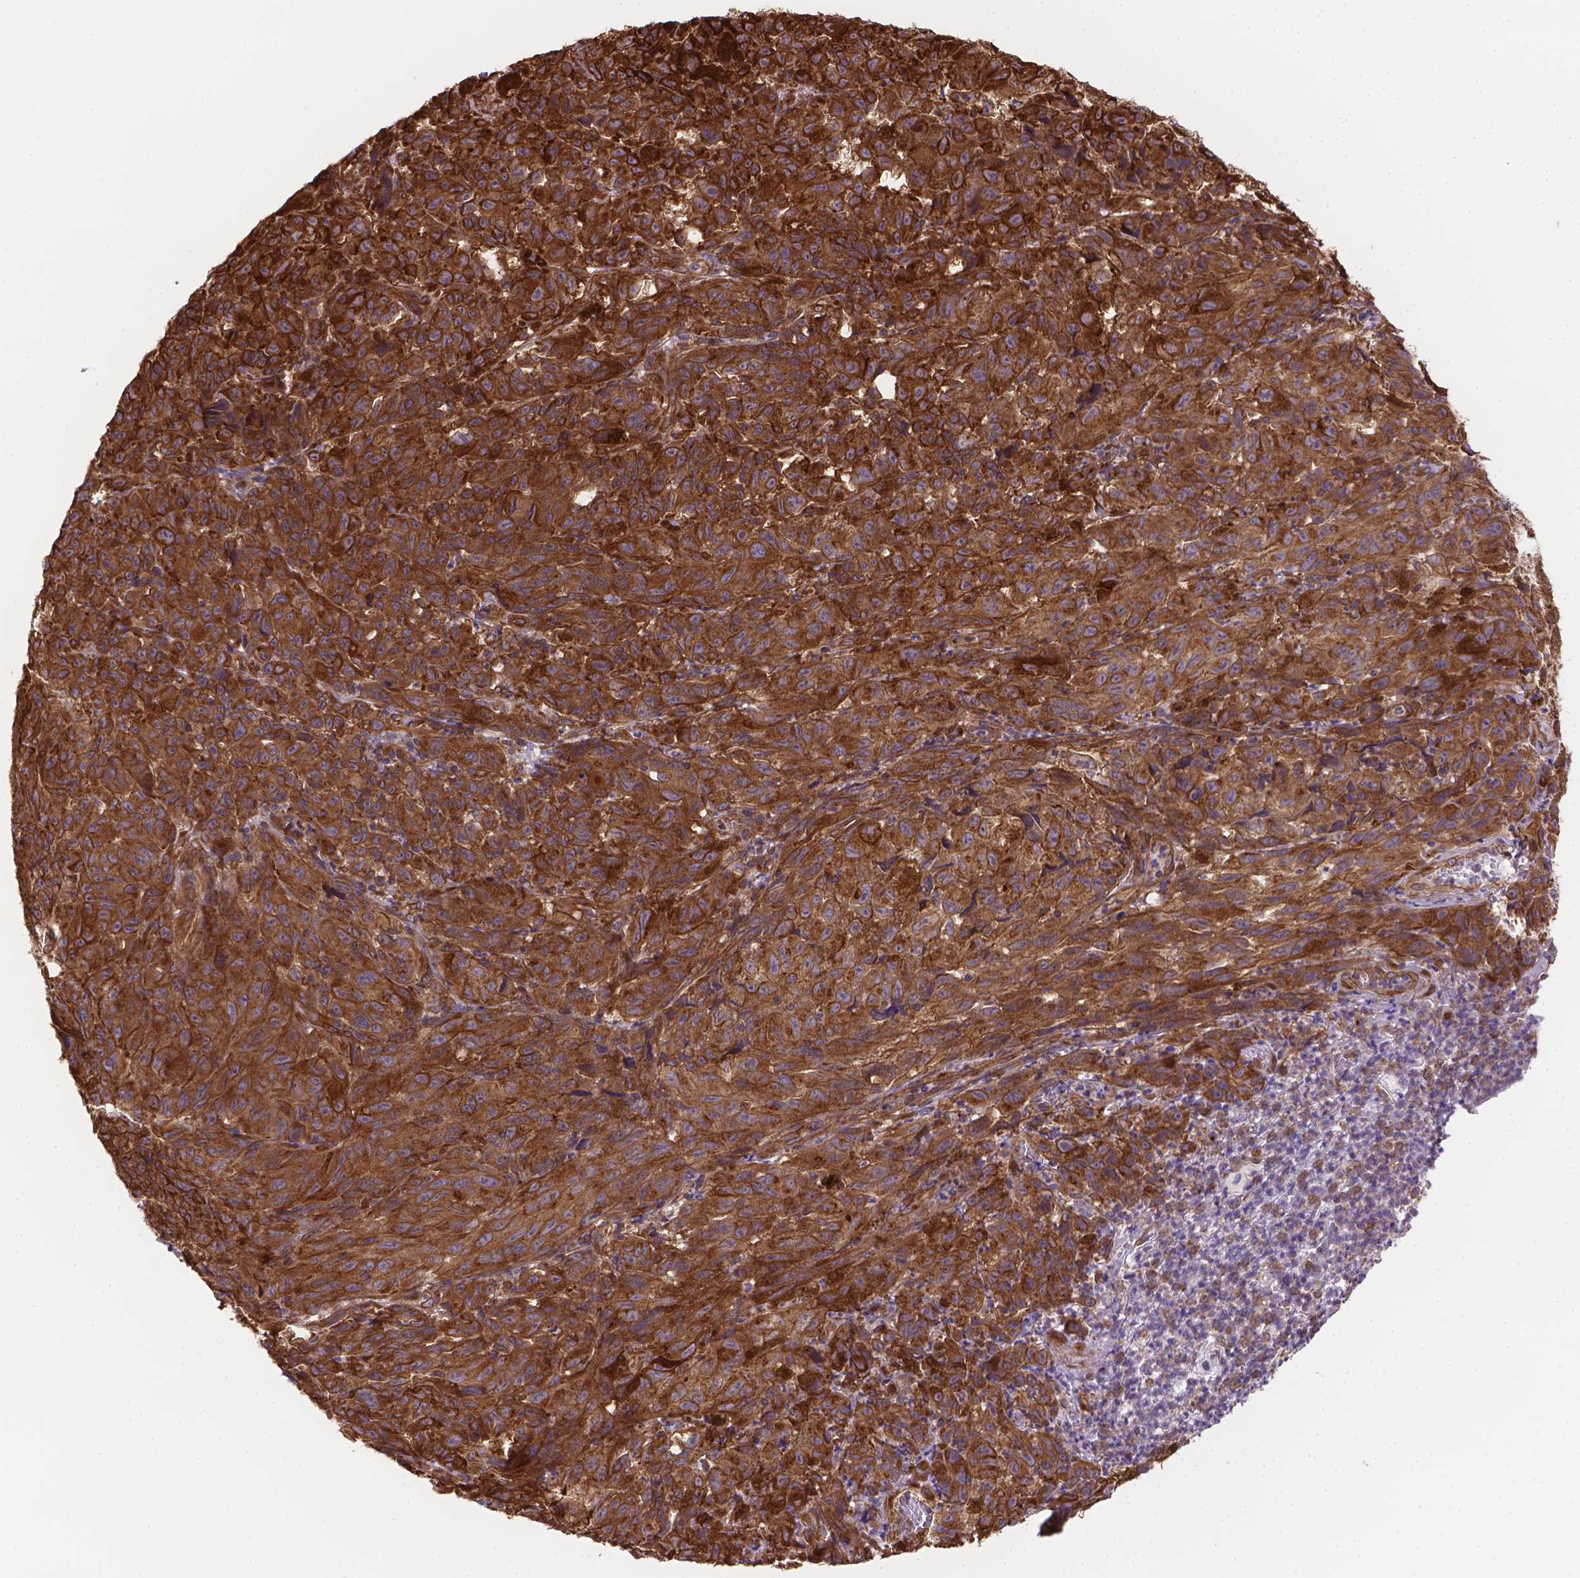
{"staining": {"intensity": "moderate", "quantity": ">75%", "location": "cytoplasmic/membranous"}, "tissue": "melanoma", "cell_type": "Tumor cells", "image_type": "cancer", "snomed": [{"axis": "morphology", "description": "Malignant melanoma, NOS"}, {"axis": "topography", "description": "Vulva, labia, clitoris and Bartholin´s gland, NO"}], "caption": "Human malignant melanoma stained with a brown dye exhibits moderate cytoplasmic/membranous positive positivity in about >75% of tumor cells.", "gene": "YAP1", "patient": {"sex": "female", "age": 75}}